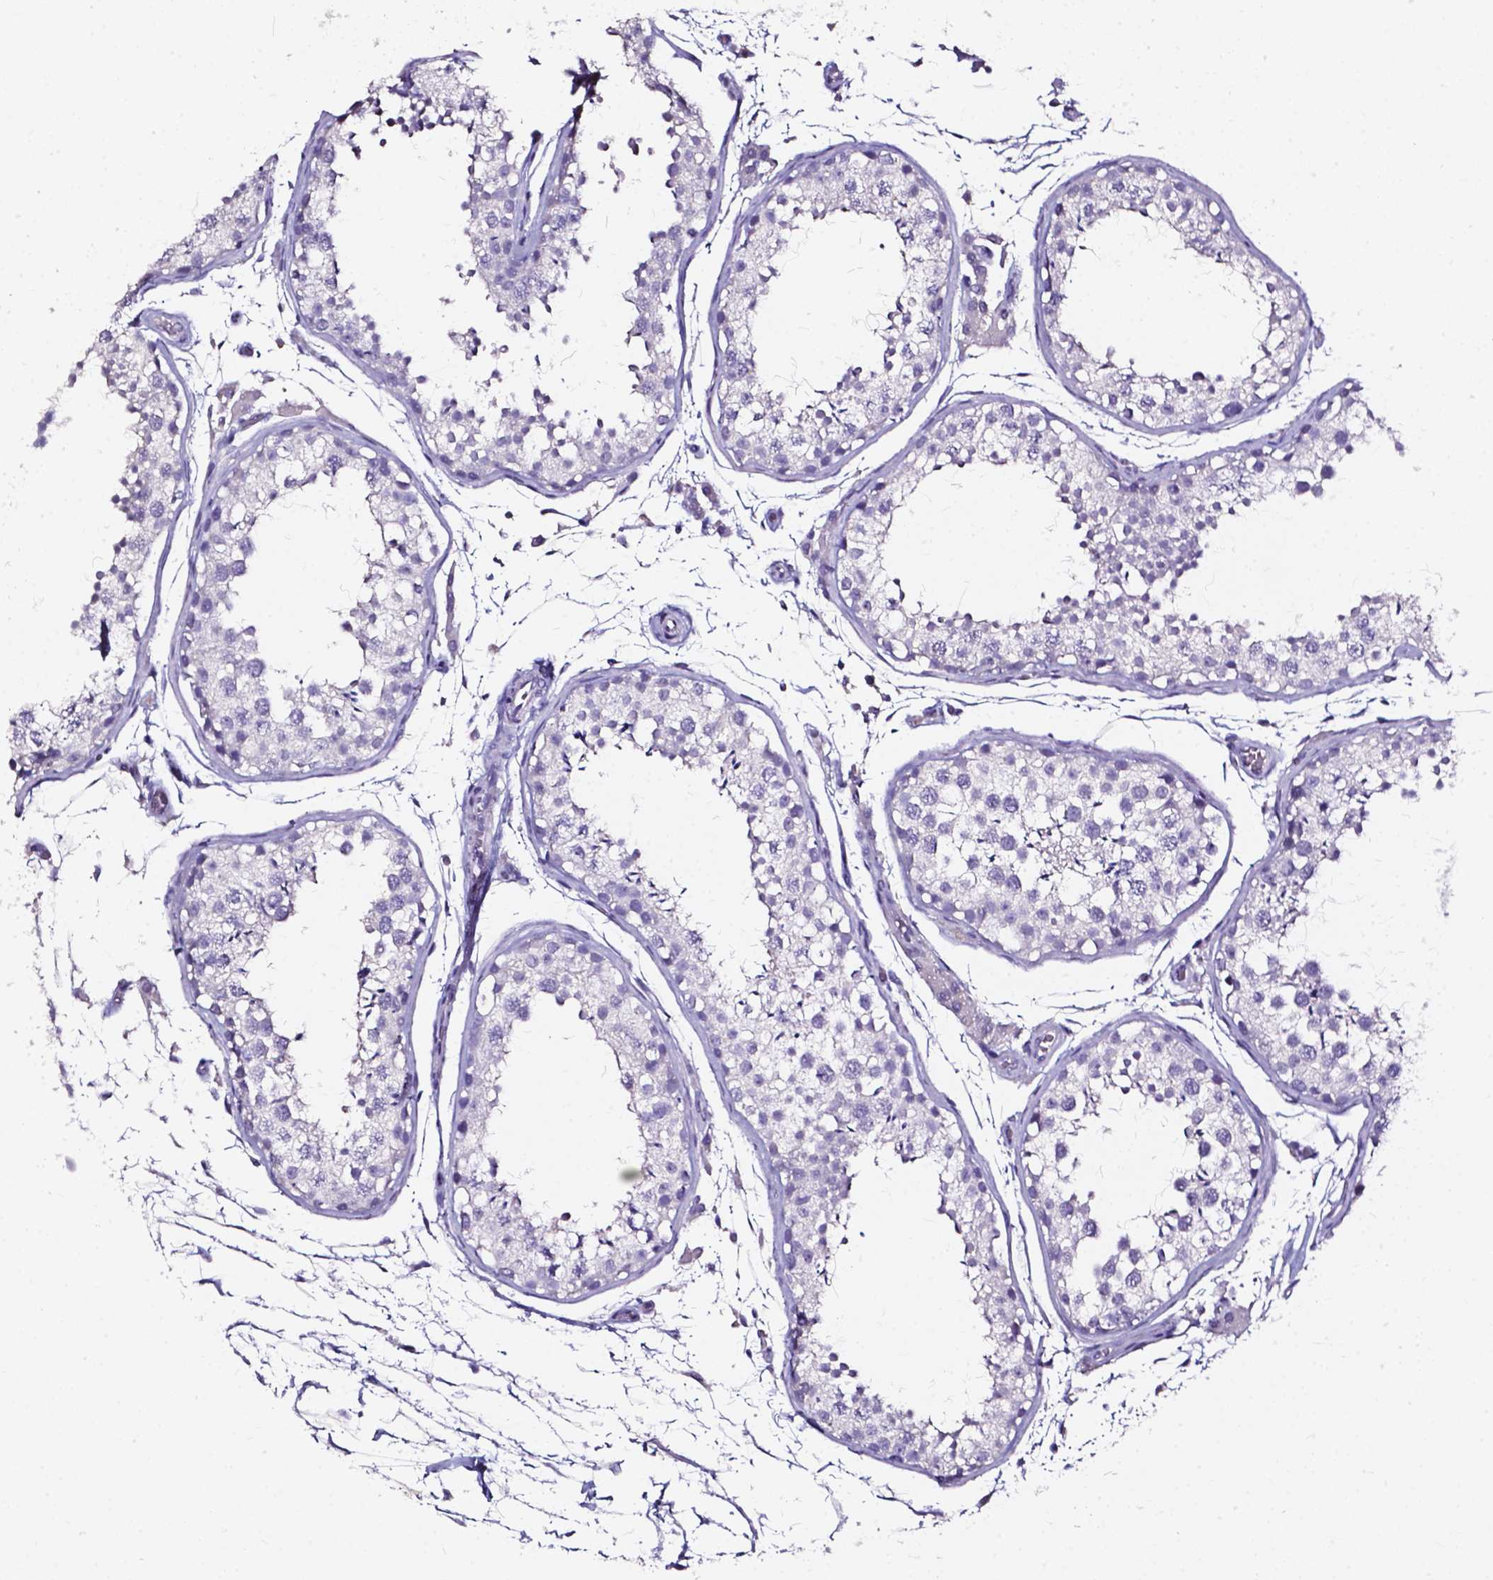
{"staining": {"intensity": "negative", "quantity": "none", "location": "none"}, "tissue": "testis", "cell_type": "Cells in seminiferous ducts", "image_type": "normal", "snomed": [{"axis": "morphology", "description": "Normal tissue, NOS"}, {"axis": "topography", "description": "Testis"}], "caption": "A high-resolution photomicrograph shows IHC staining of benign testis, which demonstrates no significant expression in cells in seminiferous ducts. (DAB immunohistochemistry (IHC), high magnification).", "gene": "DEFA5", "patient": {"sex": "male", "age": 29}}